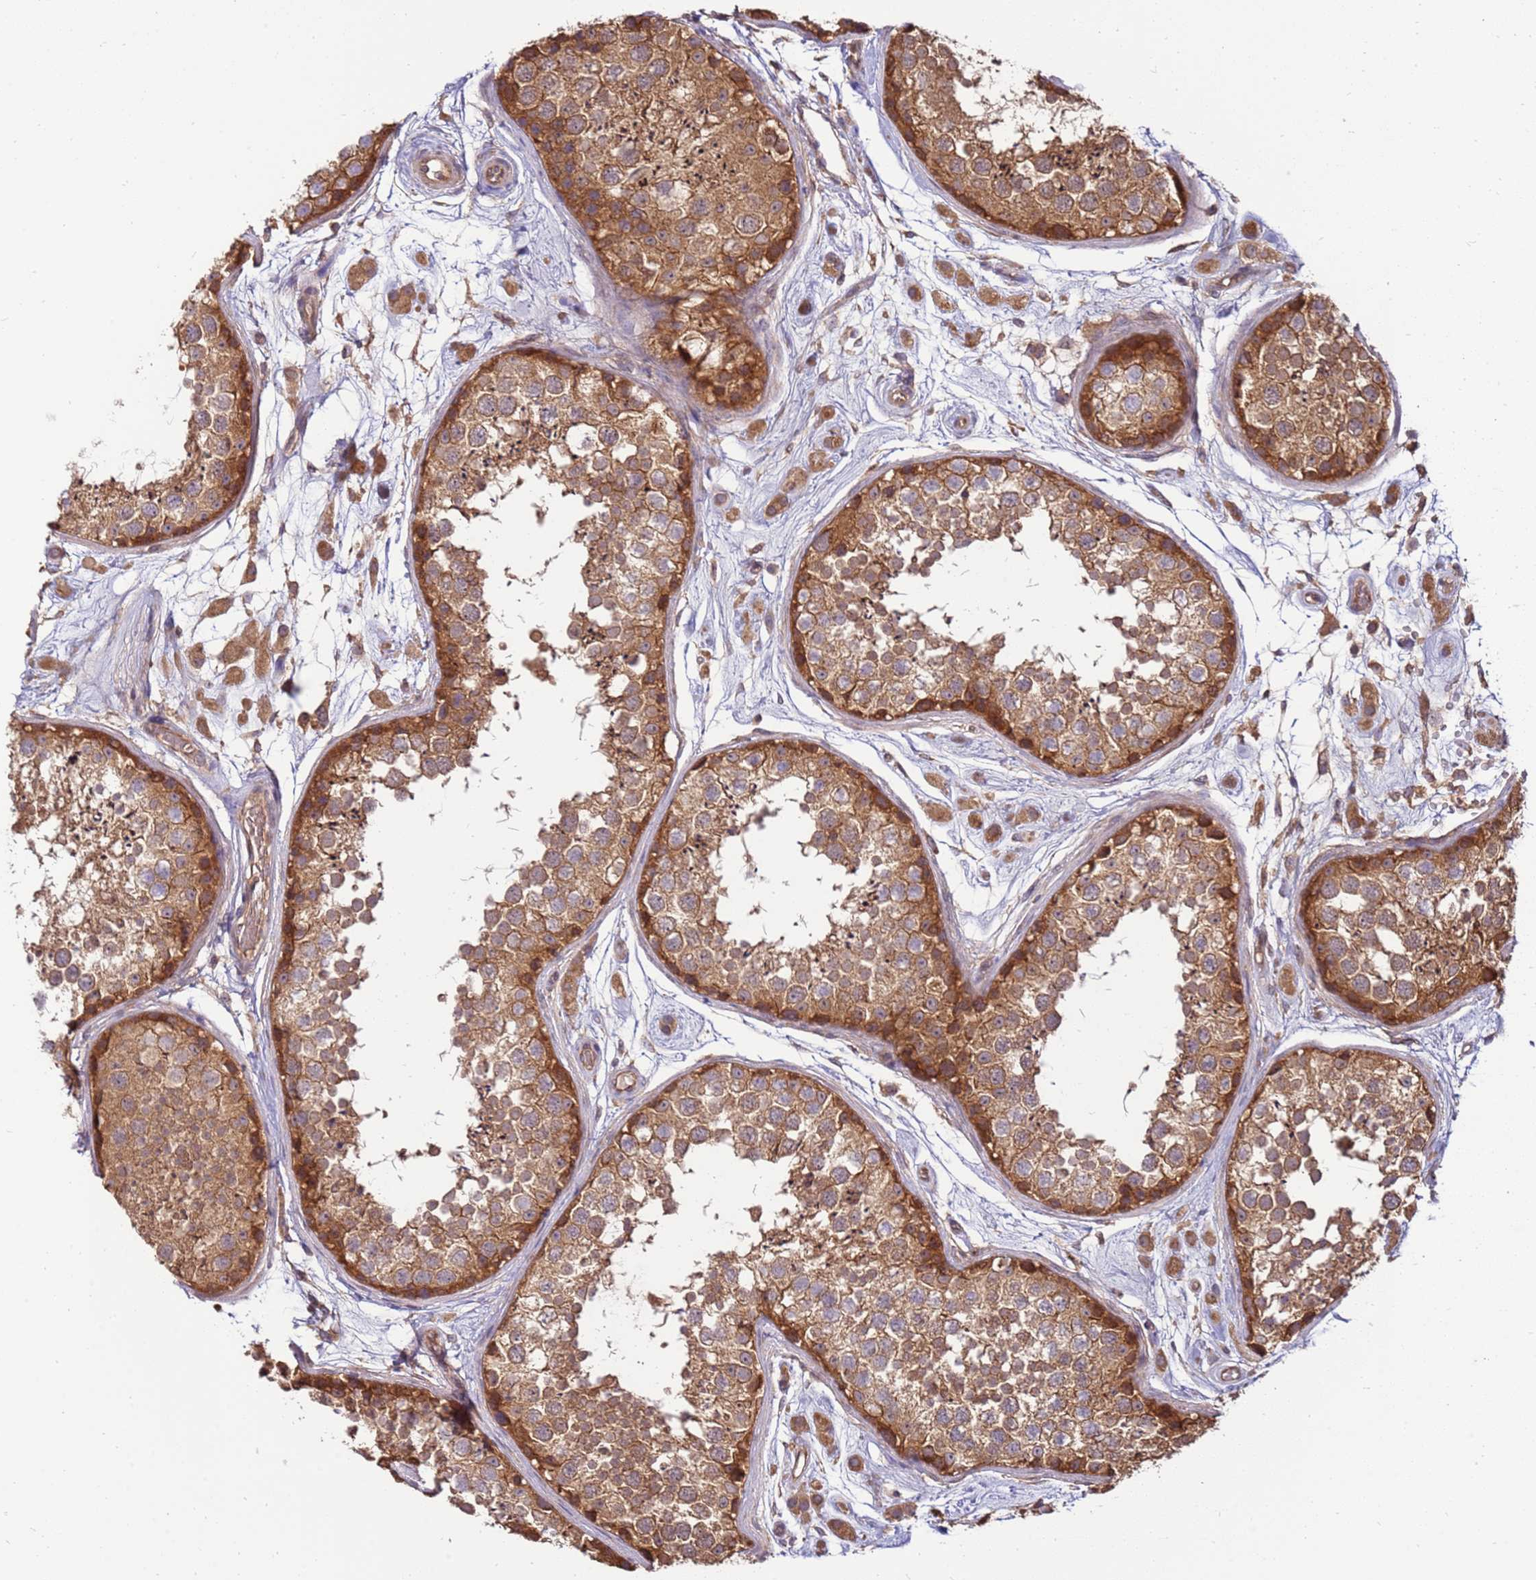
{"staining": {"intensity": "moderate", "quantity": ">75%", "location": "cytoplasmic/membranous"}, "tissue": "testis", "cell_type": "Cells in seminiferous ducts", "image_type": "normal", "snomed": [{"axis": "morphology", "description": "Normal tissue, NOS"}, {"axis": "topography", "description": "Testis"}], "caption": "Protein analysis of benign testis shows moderate cytoplasmic/membranous expression in approximately >75% of cells in seminiferous ducts. The protein is shown in brown color, while the nuclei are stained blue.", "gene": "SLC44A5", "patient": {"sex": "male", "age": 25}}